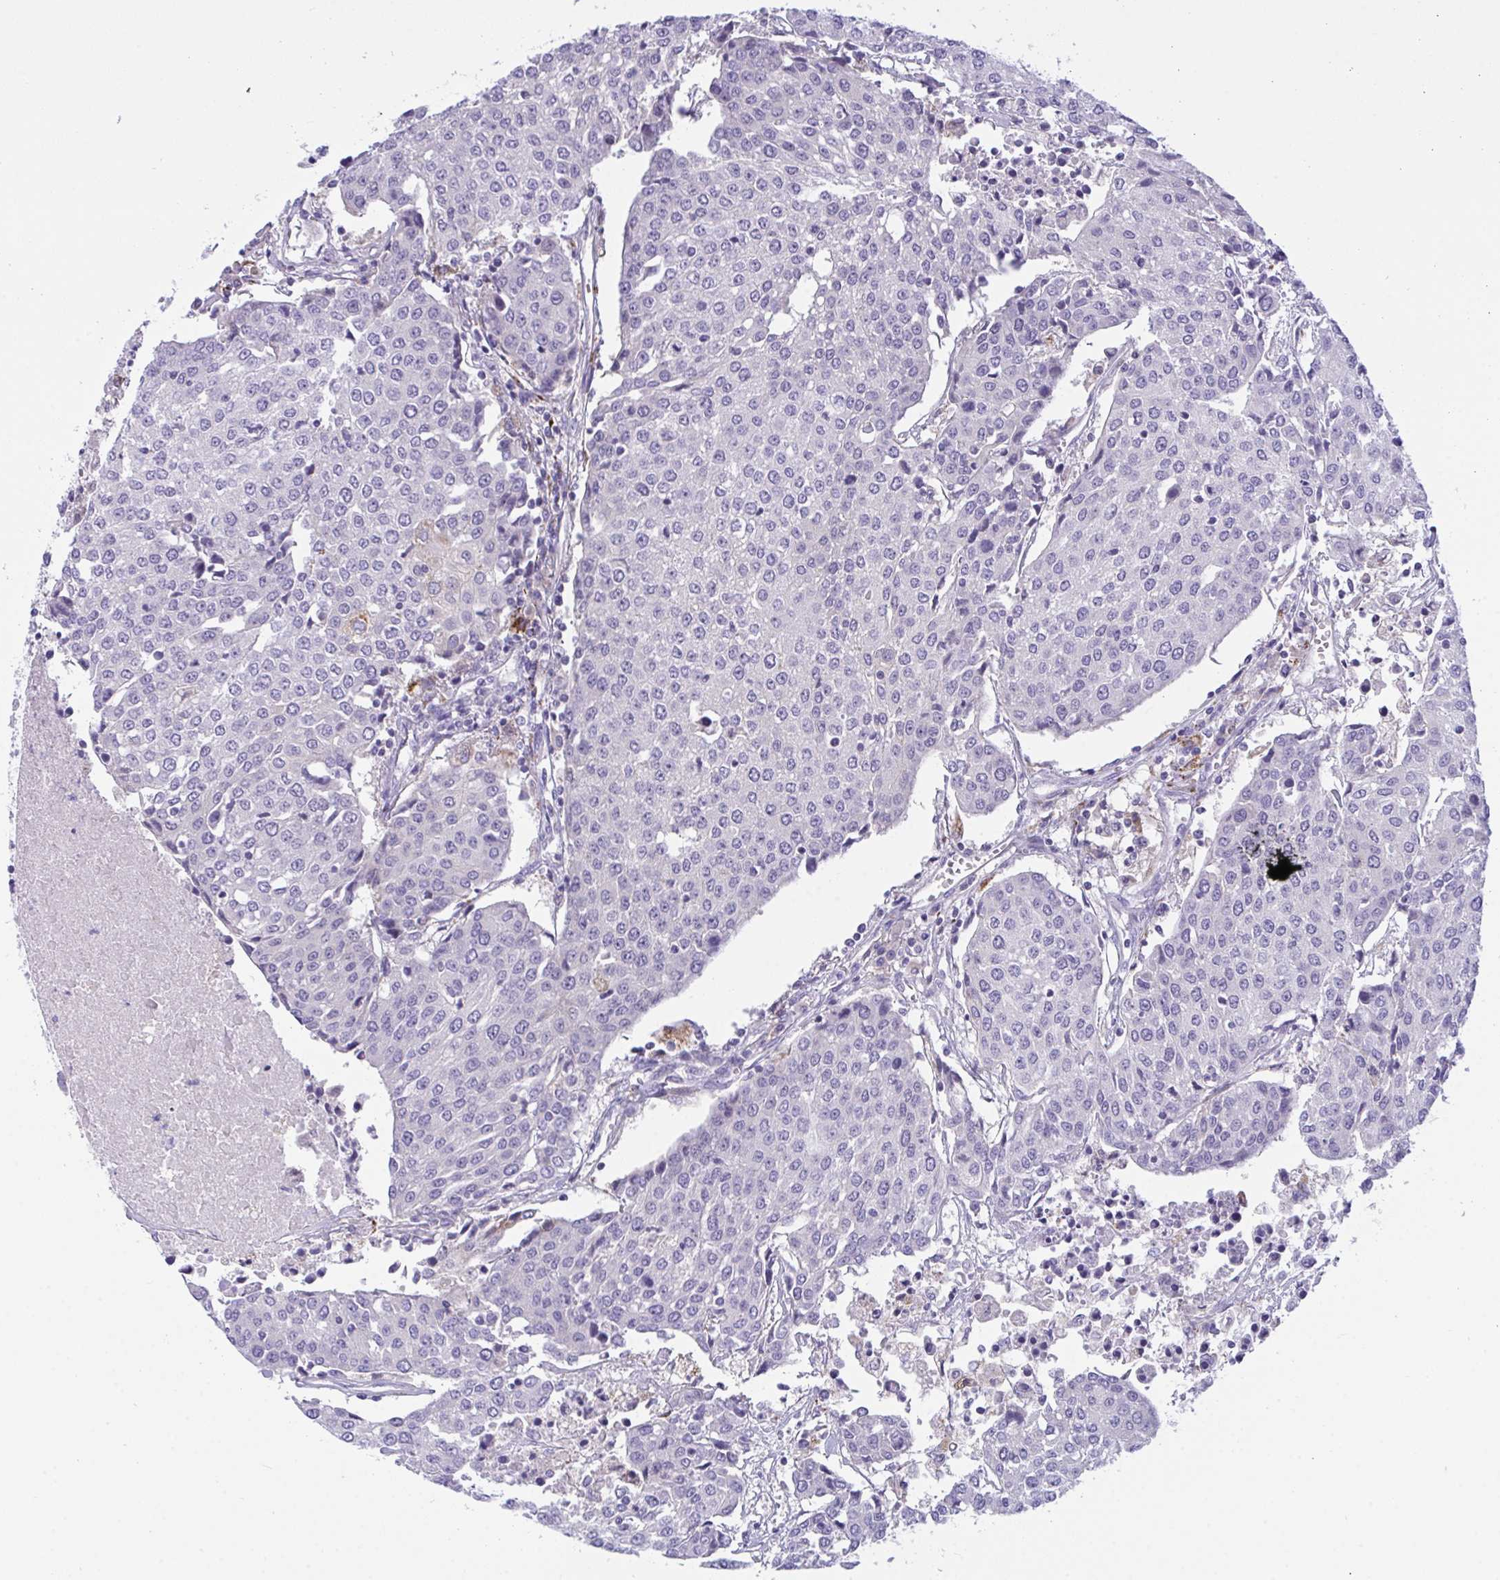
{"staining": {"intensity": "negative", "quantity": "none", "location": "none"}, "tissue": "urothelial cancer", "cell_type": "Tumor cells", "image_type": "cancer", "snomed": [{"axis": "morphology", "description": "Urothelial carcinoma, High grade"}, {"axis": "topography", "description": "Urinary bladder"}], "caption": "DAB immunohistochemical staining of high-grade urothelial carcinoma exhibits no significant positivity in tumor cells.", "gene": "SEMA6B", "patient": {"sex": "female", "age": 85}}